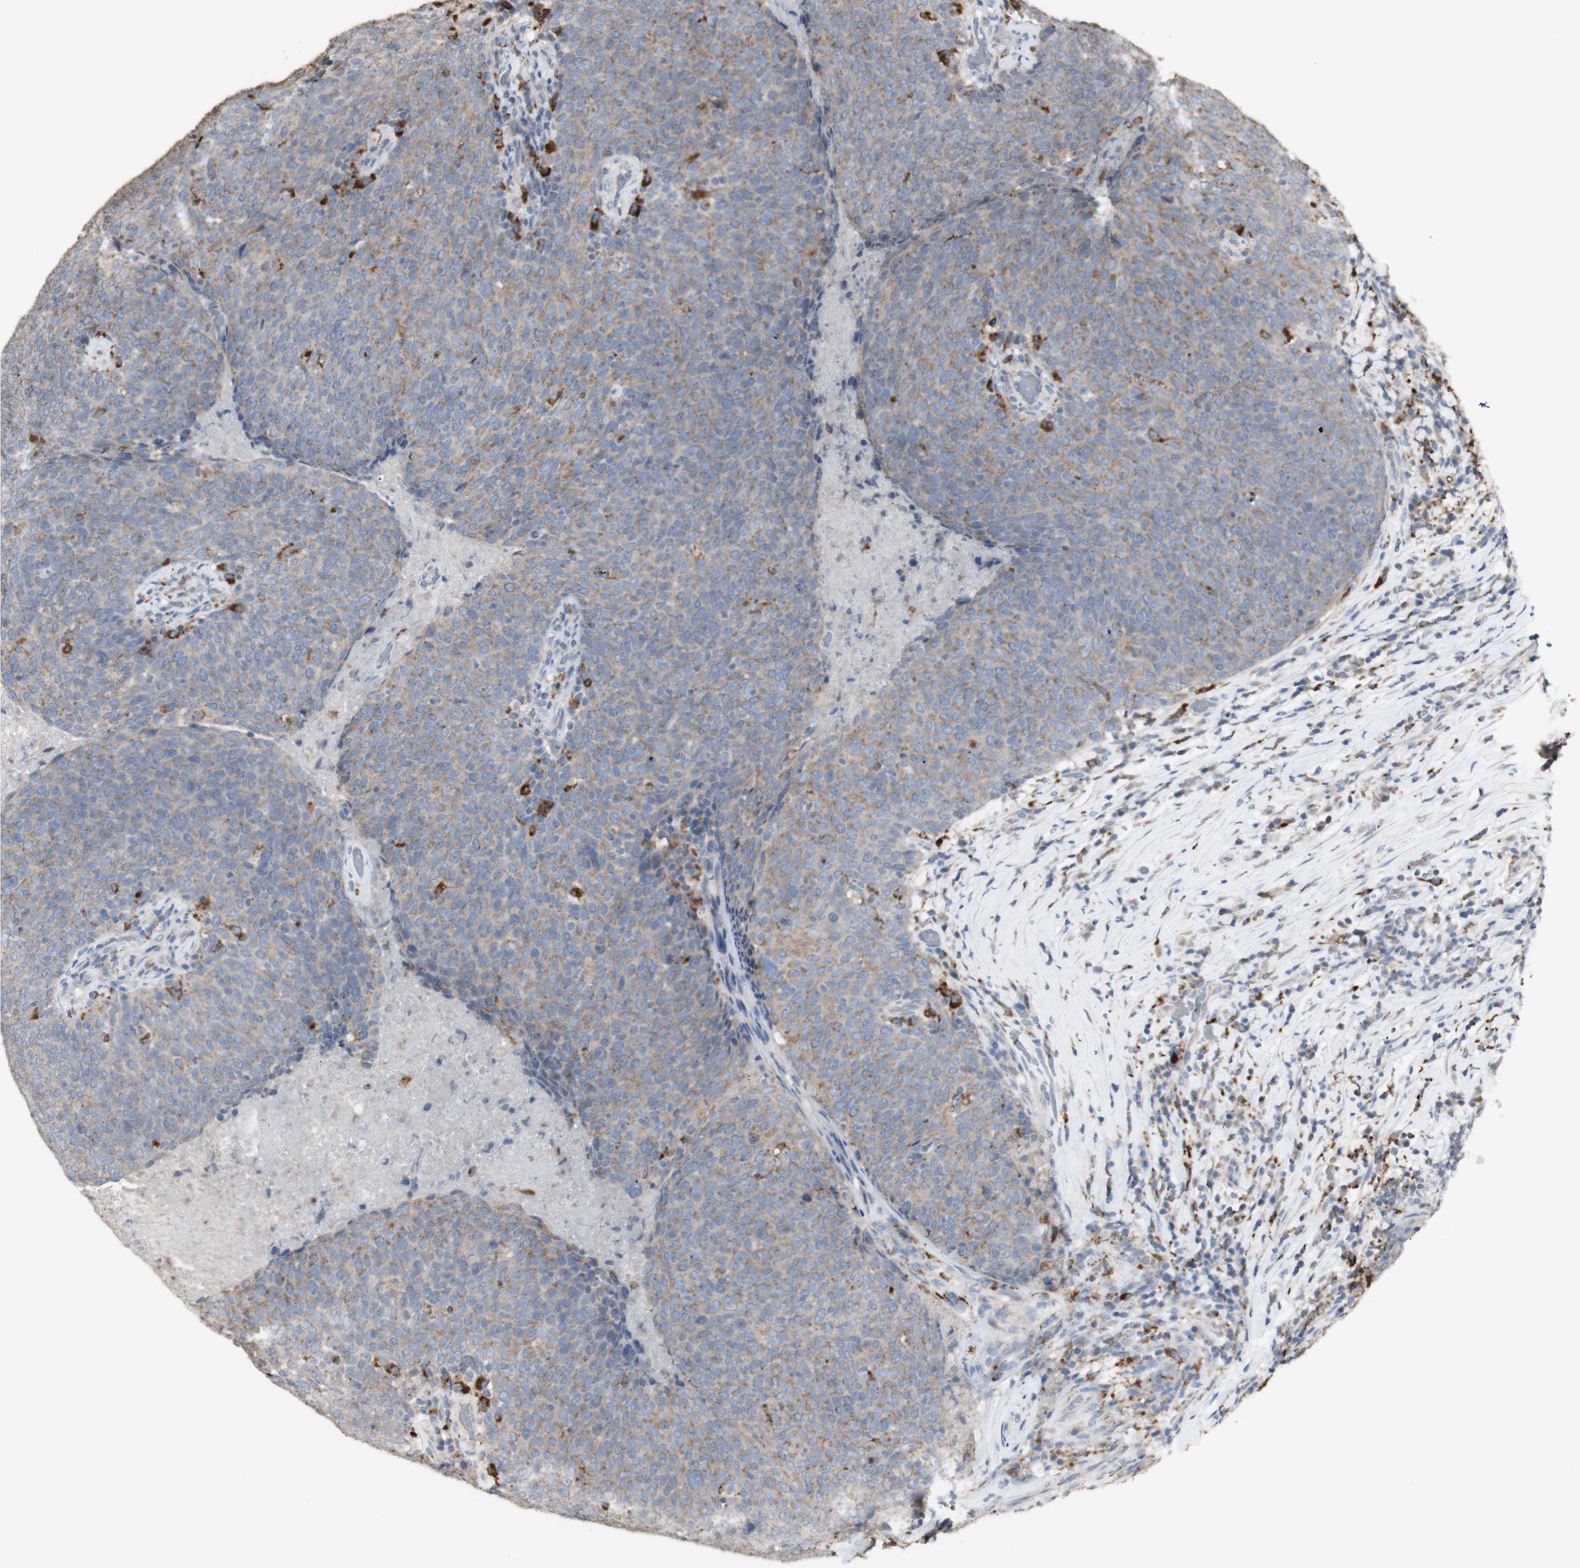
{"staining": {"intensity": "moderate", "quantity": "<25%", "location": "cytoplasmic/membranous"}, "tissue": "head and neck cancer", "cell_type": "Tumor cells", "image_type": "cancer", "snomed": [{"axis": "morphology", "description": "Squamous cell carcinoma, NOS"}, {"axis": "morphology", "description": "Squamous cell carcinoma, metastatic, NOS"}, {"axis": "topography", "description": "Lymph node"}, {"axis": "topography", "description": "Head-Neck"}], "caption": "Protein staining exhibits moderate cytoplasmic/membranous staining in approximately <25% of tumor cells in head and neck cancer (squamous cell carcinoma).", "gene": "ATP6V1E1", "patient": {"sex": "male", "age": 62}}